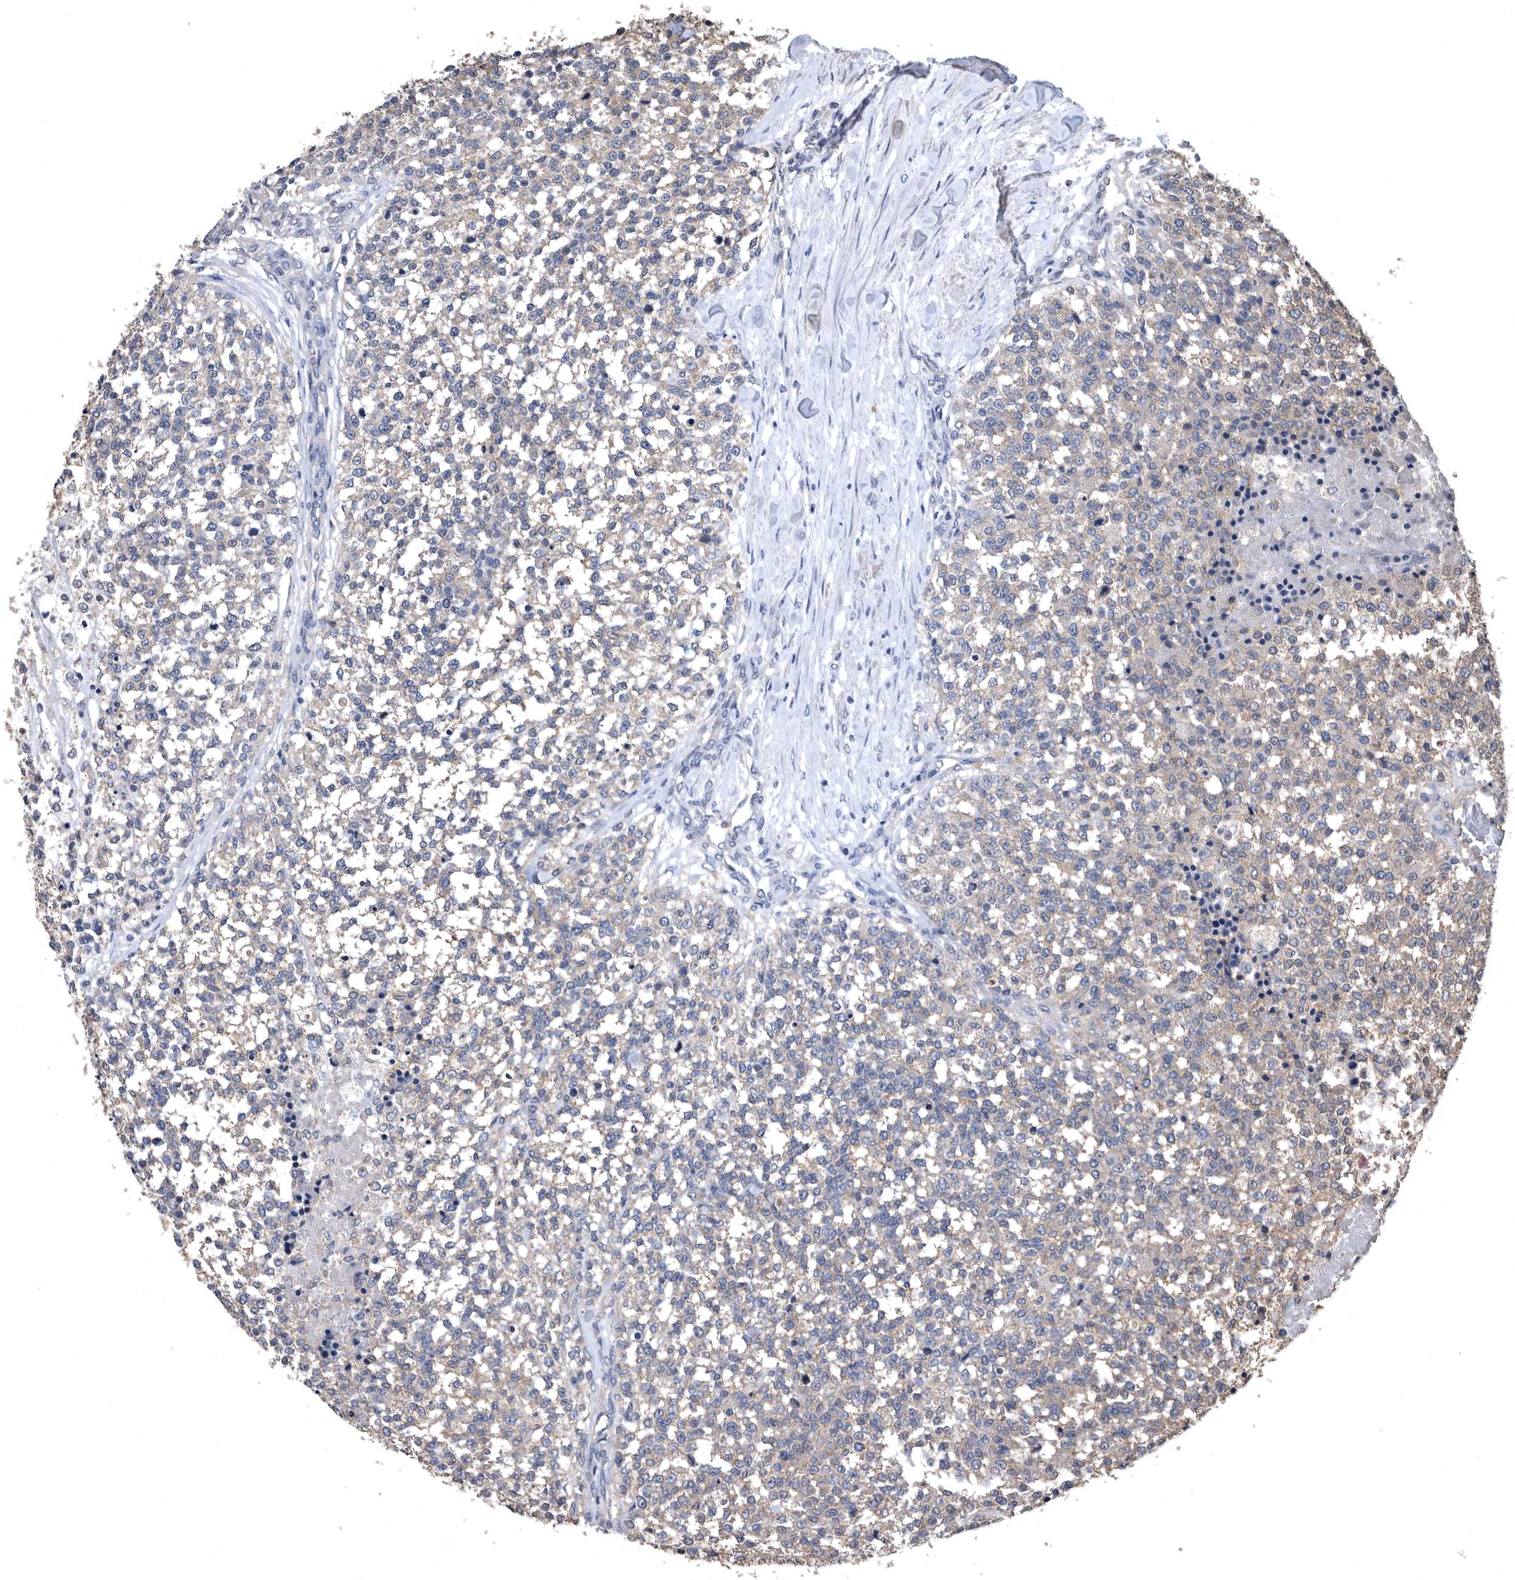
{"staining": {"intensity": "weak", "quantity": "<25%", "location": "cytoplasmic/membranous"}, "tissue": "testis cancer", "cell_type": "Tumor cells", "image_type": "cancer", "snomed": [{"axis": "morphology", "description": "Seminoma, NOS"}, {"axis": "topography", "description": "Testis"}], "caption": "High magnification brightfield microscopy of seminoma (testis) stained with DAB (brown) and counterstained with hematoxylin (blue): tumor cells show no significant staining. (Brightfield microscopy of DAB (3,3'-diaminobenzidine) IHC at high magnification).", "gene": "NRBP1", "patient": {"sex": "male", "age": 59}}